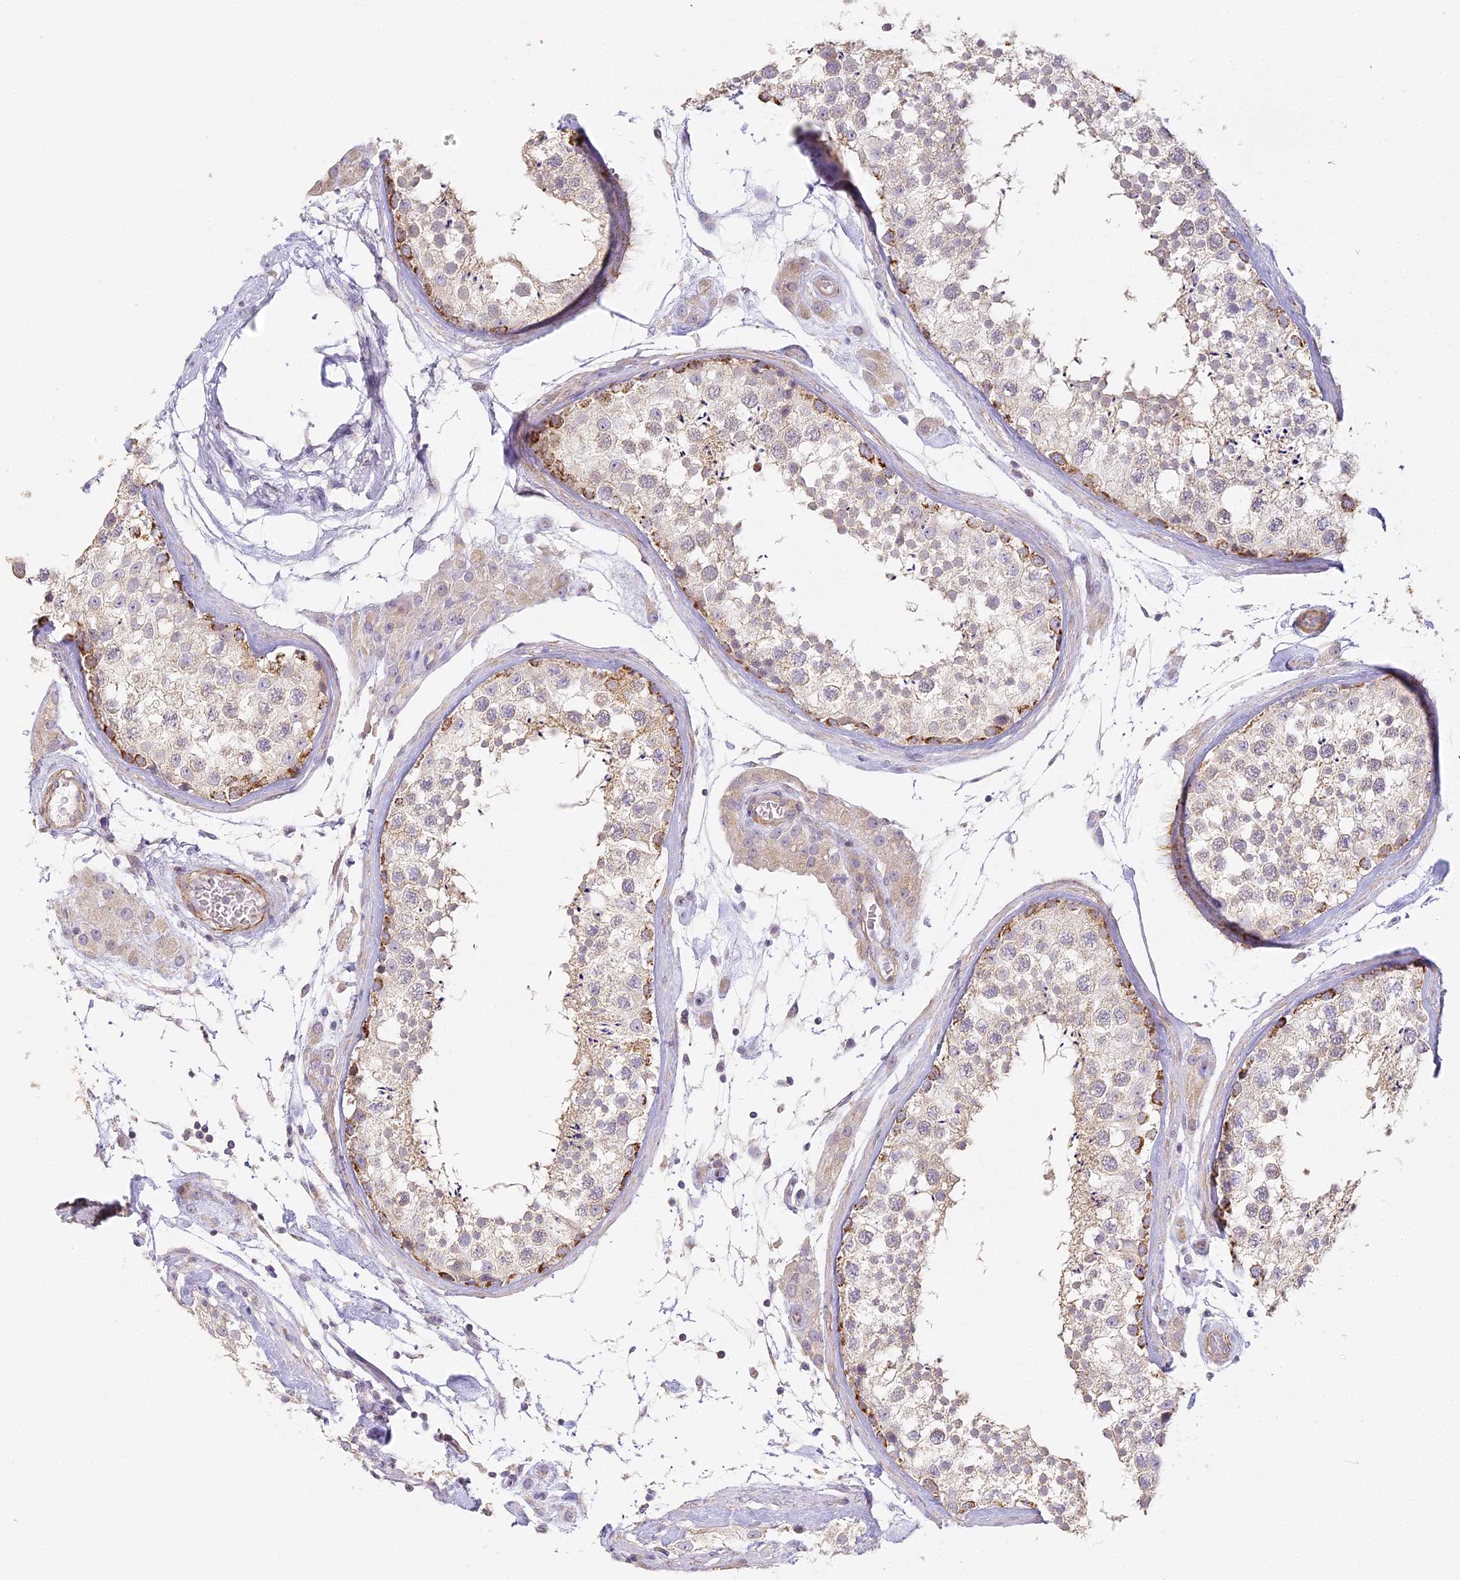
{"staining": {"intensity": "moderate", "quantity": "<25%", "location": "cytoplasmic/membranous"}, "tissue": "testis", "cell_type": "Cells in seminiferous ducts", "image_type": "normal", "snomed": [{"axis": "morphology", "description": "Normal tissue, NOS"}, {"axis": "topography", "description": "Testis"}], "caption": "Benign testis demonstrates moderate cytoplasmic/membranous expression in approximately <25% of cells in seminiferous ducts.", "gene": "MED28", "patient": {"sex": "male", "age": 46}}